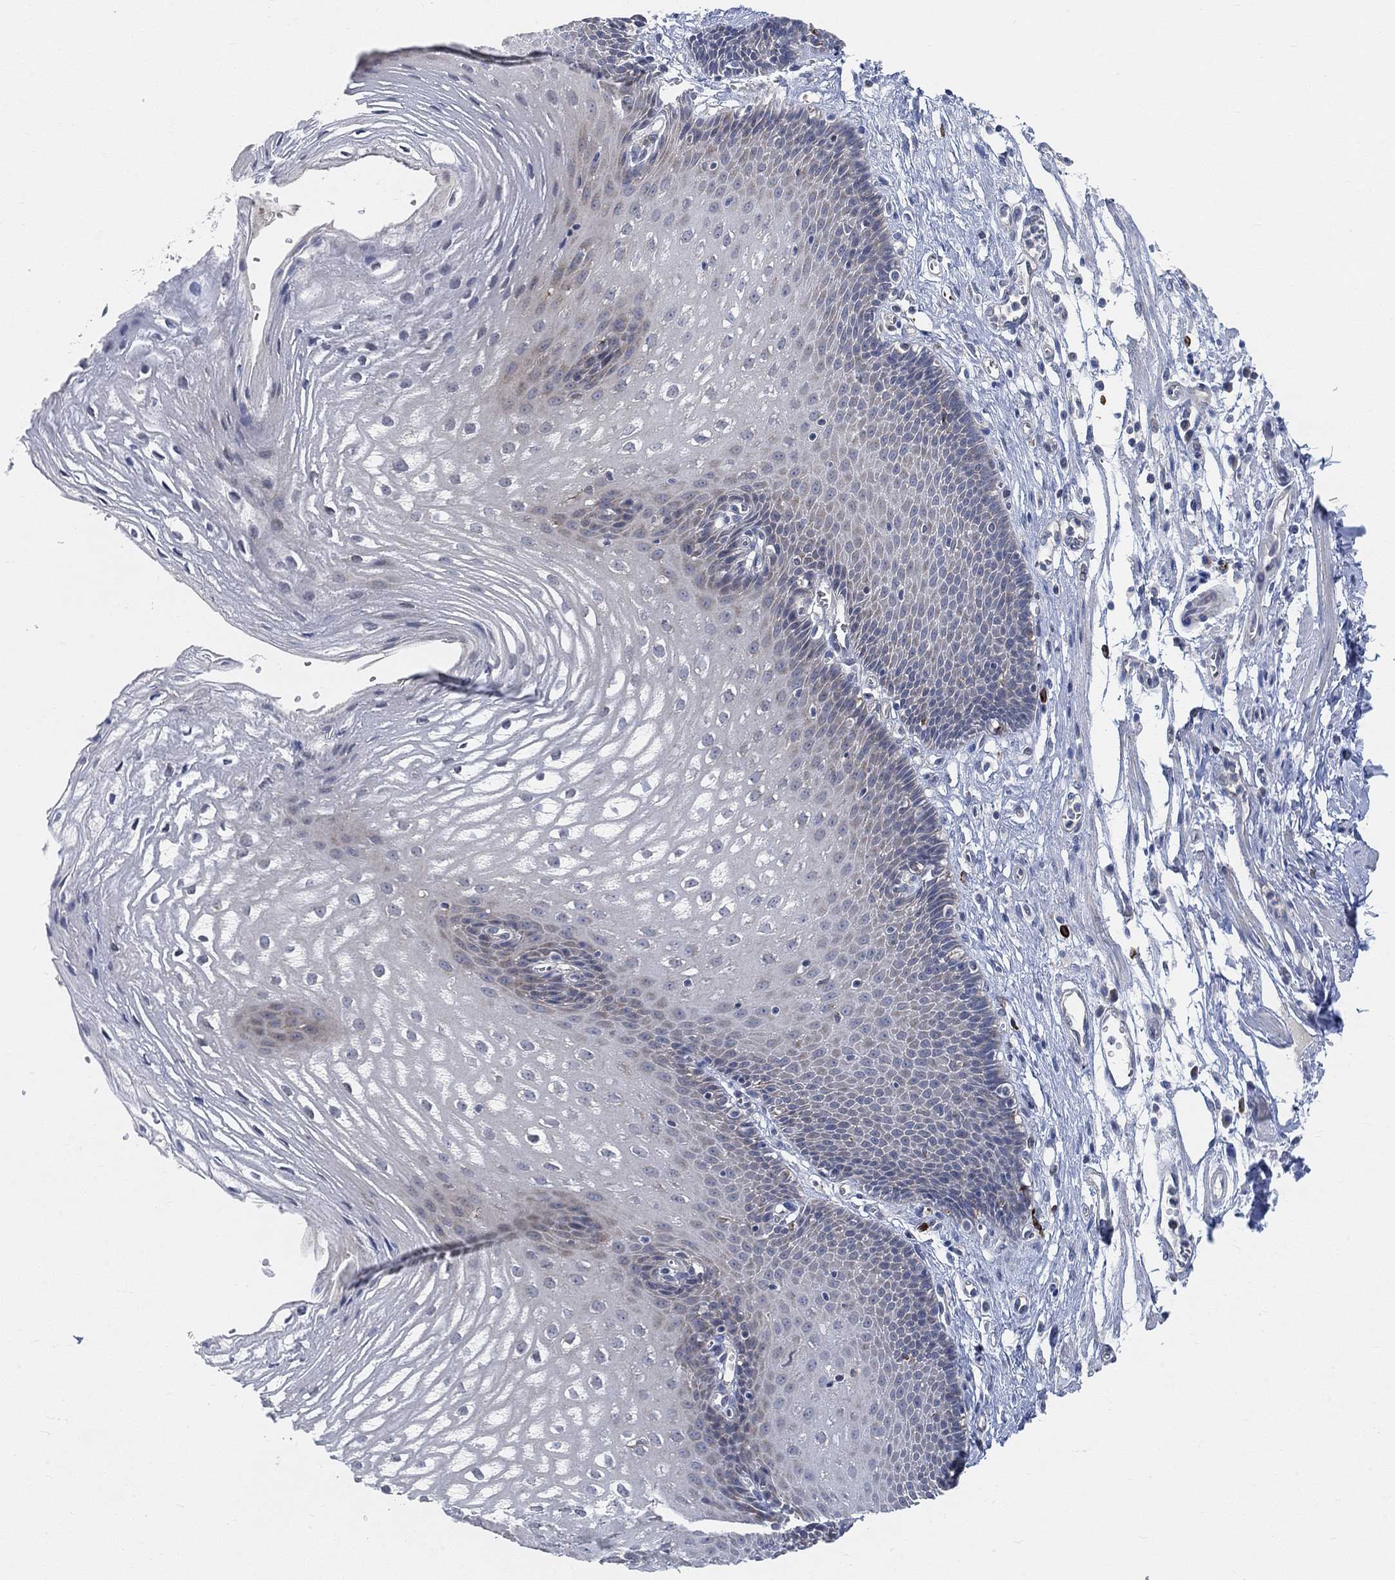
{"staining": {"intensity": "negative", "quantity": "none", "location": "none"}, "tissue": "esophagus", "cell_type": "Squamous epithelial cells", "image_type": "normal", "snomed": [{"axis": "morphology", "description": "Normal tissue, NOS"}, {"axis": "topography", "description": "Esophagus"}], "caption": "Micrograph shows no protein expression in squamous epithelial cells of benign esophagus. (Brightfield microscopy of DAB (3,3'-diaminobenzidine) immunohistochemistry at high magnification).", "gene": "HCRTR1", "patient": {"sex": "male", "age": 72}}